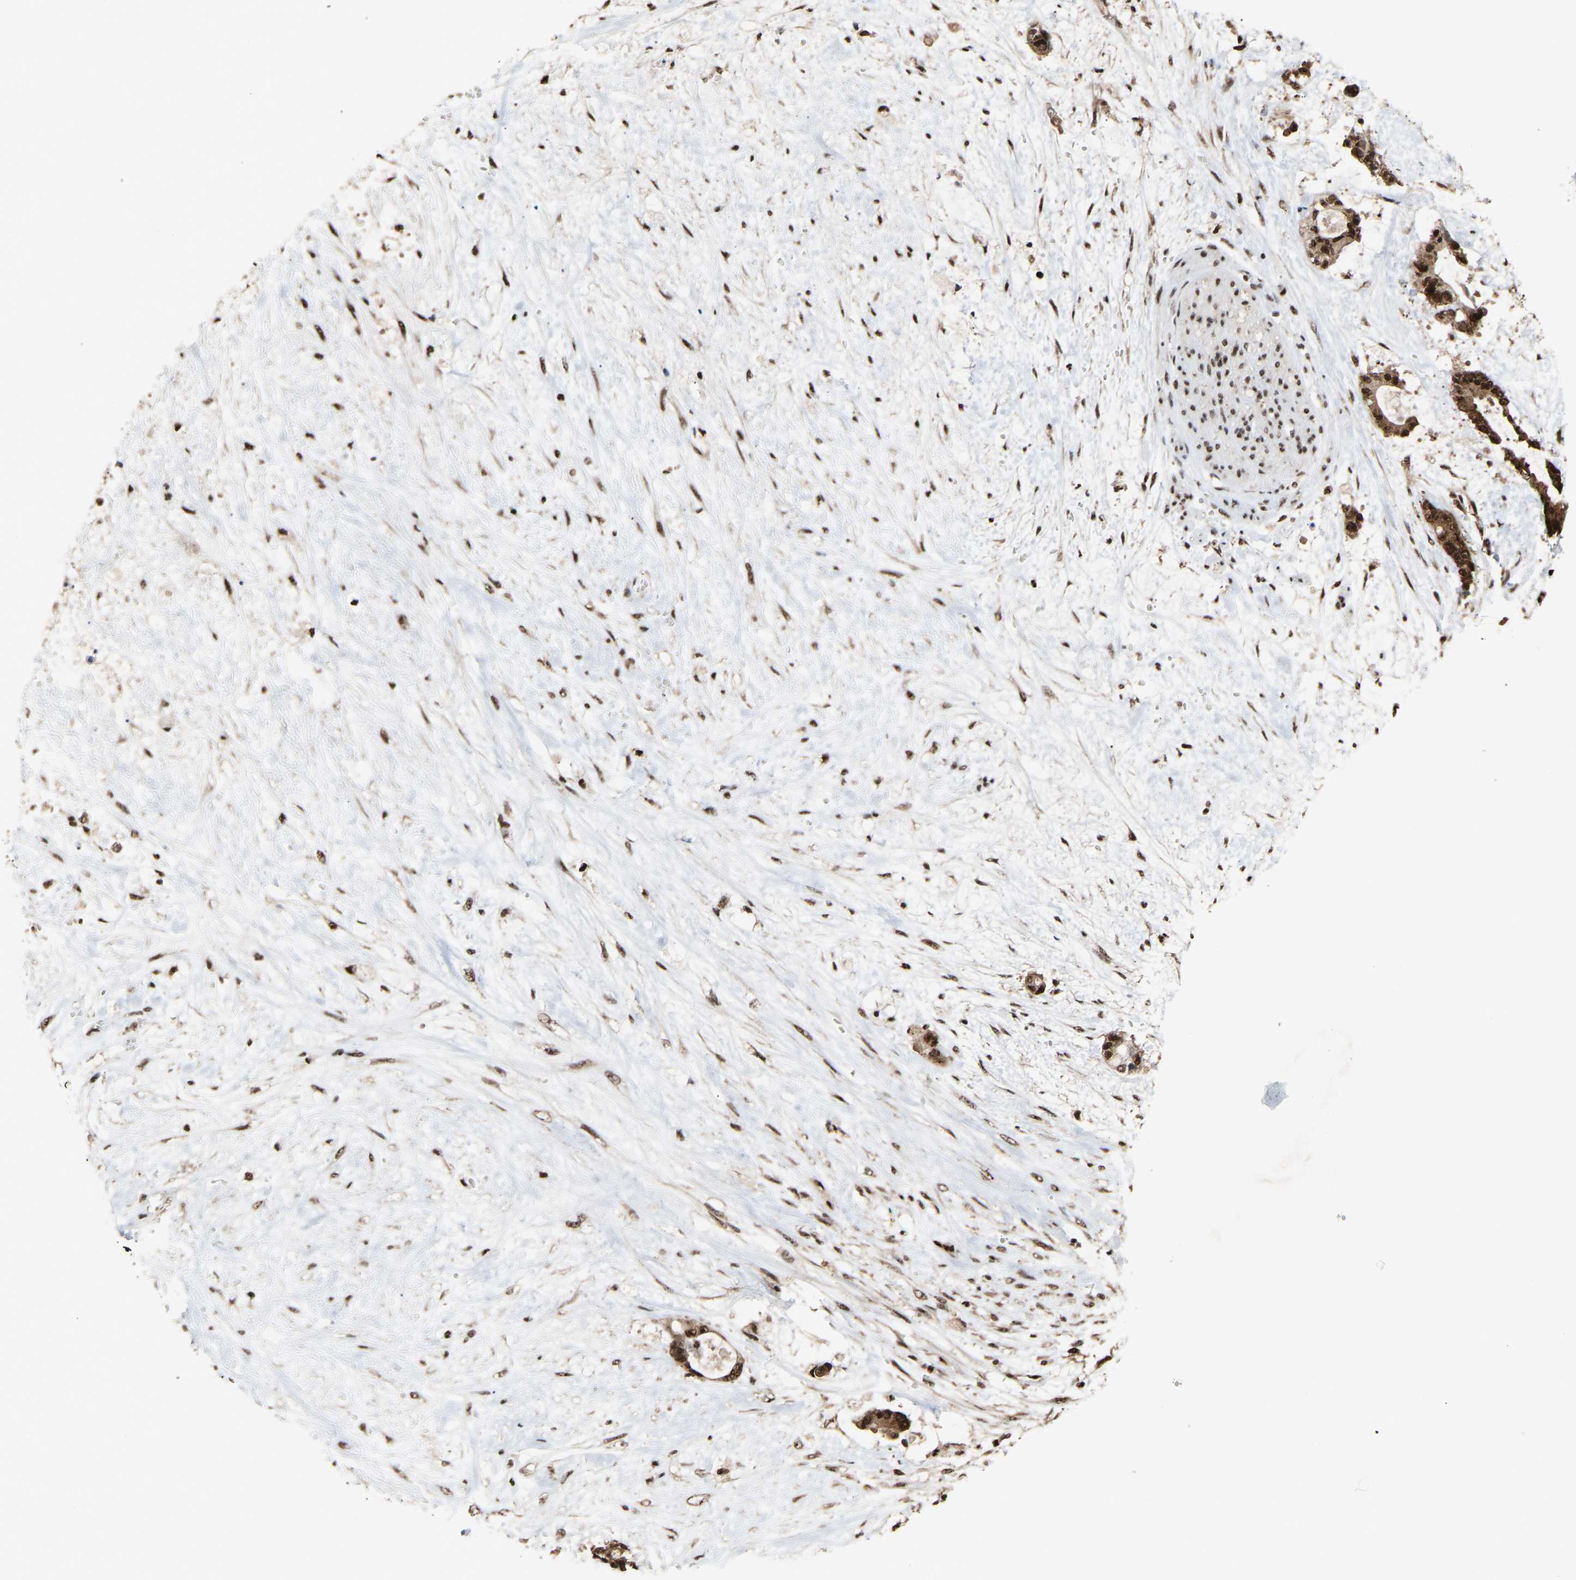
{"staining": {"intensity": "strong", "quantity": ">75%", "location": "cytoplasmic/membranous,nuclear"}, "tissue": "liver cancer", "cell_type": "Tumor cells", "image_type": "cancer", "snomed": [{"axis": "morphology", "description": "Normal tissue, NOS"}, {"axis": "morphology", "description": "Cholangiocarcinoma"}, {"axis": "topography", "description": "Liver"}, {"axis": "topography", "description": "Peripheral nerve tissue"}], "caption": "Immunohistochemistry histopathology image of neoplastic tissue: human liver cancer (cholangiocarcinoma) stained using IHC displays high levels of strong protein expression localized specifically in the cytoplasmic/membranous and nuclear of tumor cells, appearing as a cytoplasmic/membranous and nuclear brown color.", "gene": "ALYREF", "patient": {"sex": "female", "age": 73}}